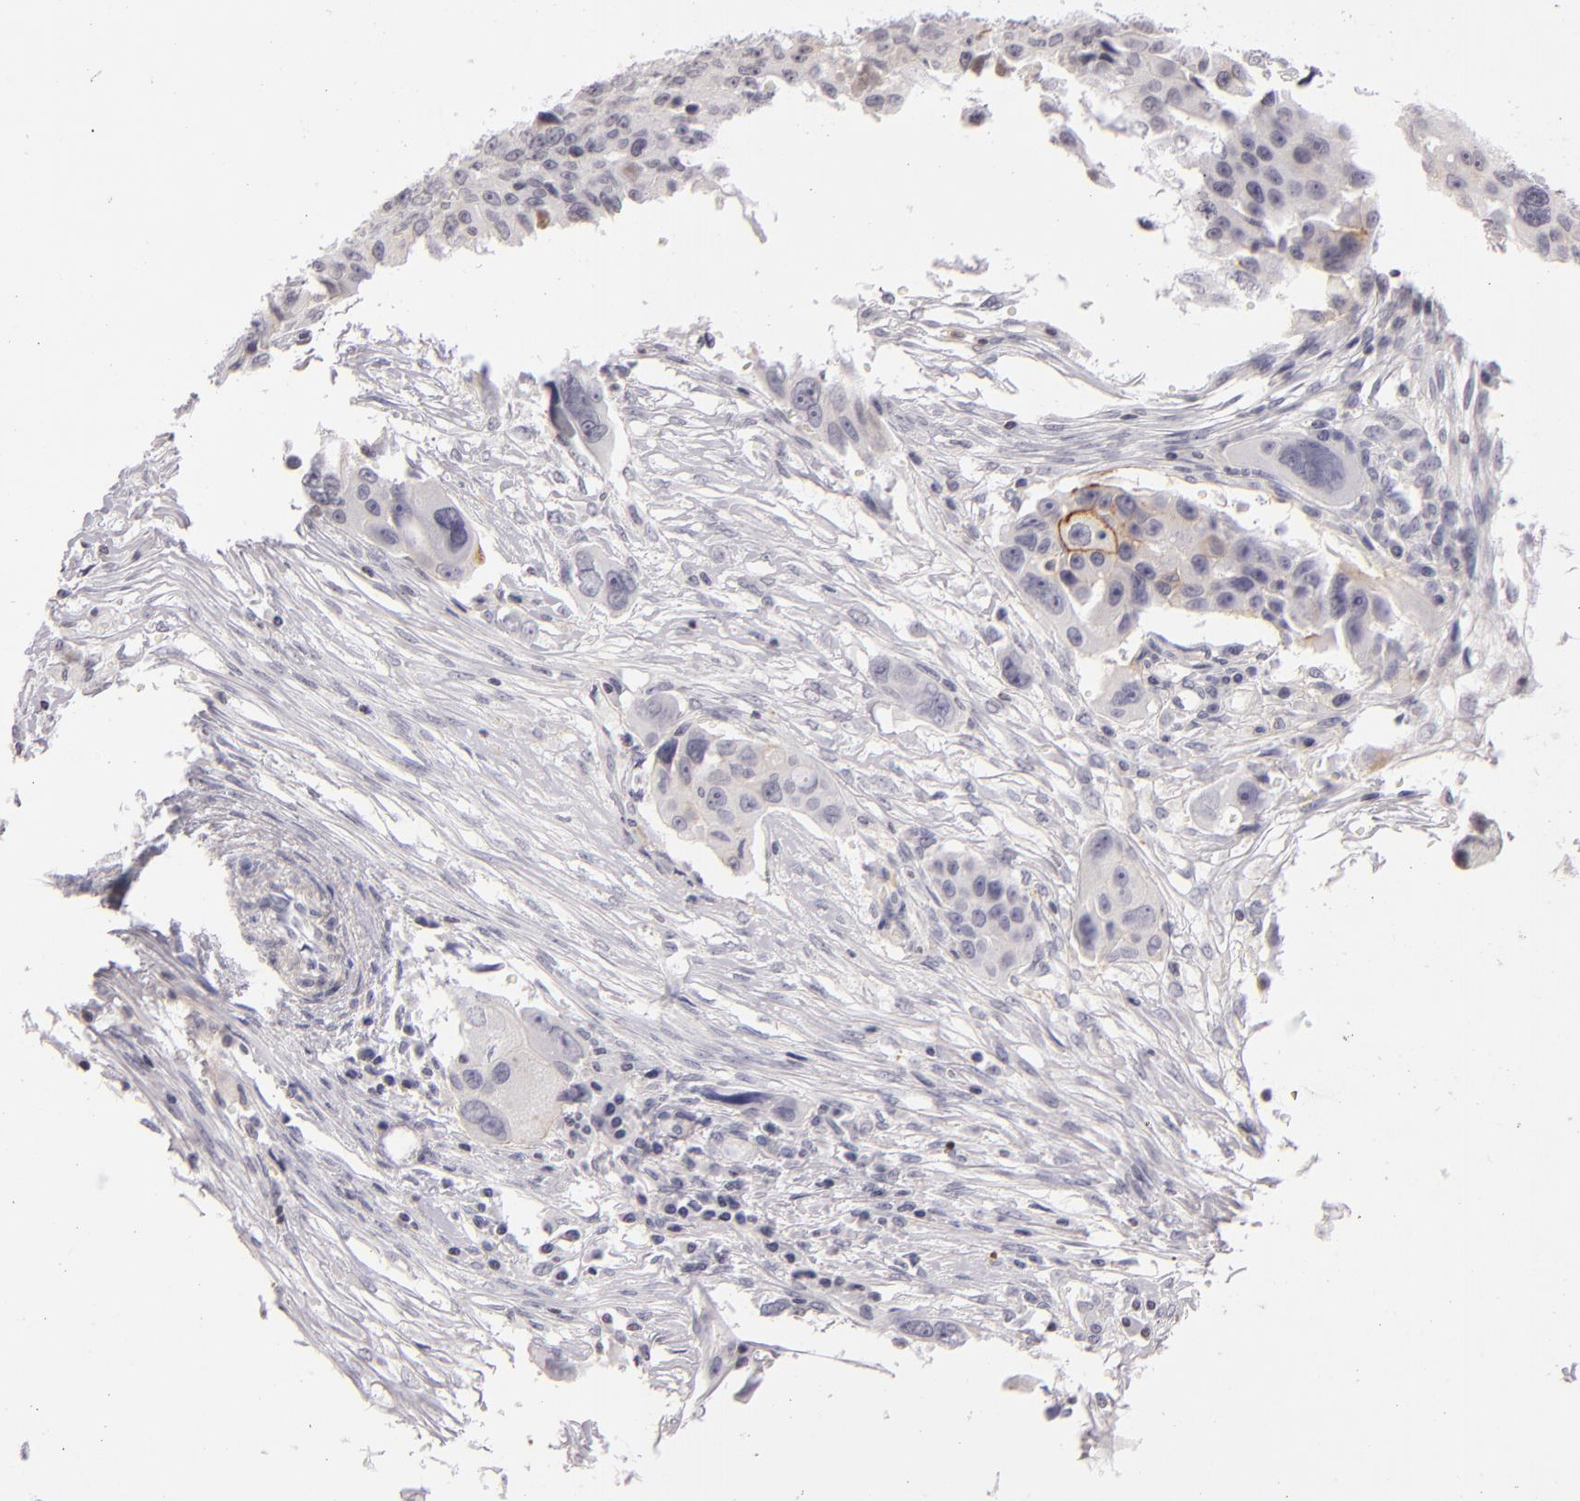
{"staining": {"intensity": "moderate", "quantity": "<25%", "location": "cytoplasmic/membranous"}, "tissue": "ovarian cancer", "cell_type": "Tumor cells", "image_type": "cancer", "snomed": [{"axis": "morphology", "description": "Carcinoma, endometroid"}, {"axis": "topography", "description": "Ovary"}], "caption": "Immunohistochemical staining of human ovarian cancer displays low levels of moderate cytoplasmic/membranous staining in about <25% of tumor cells.", "gene": "CD40", "patient": {"sex": "female", "age": 75}}